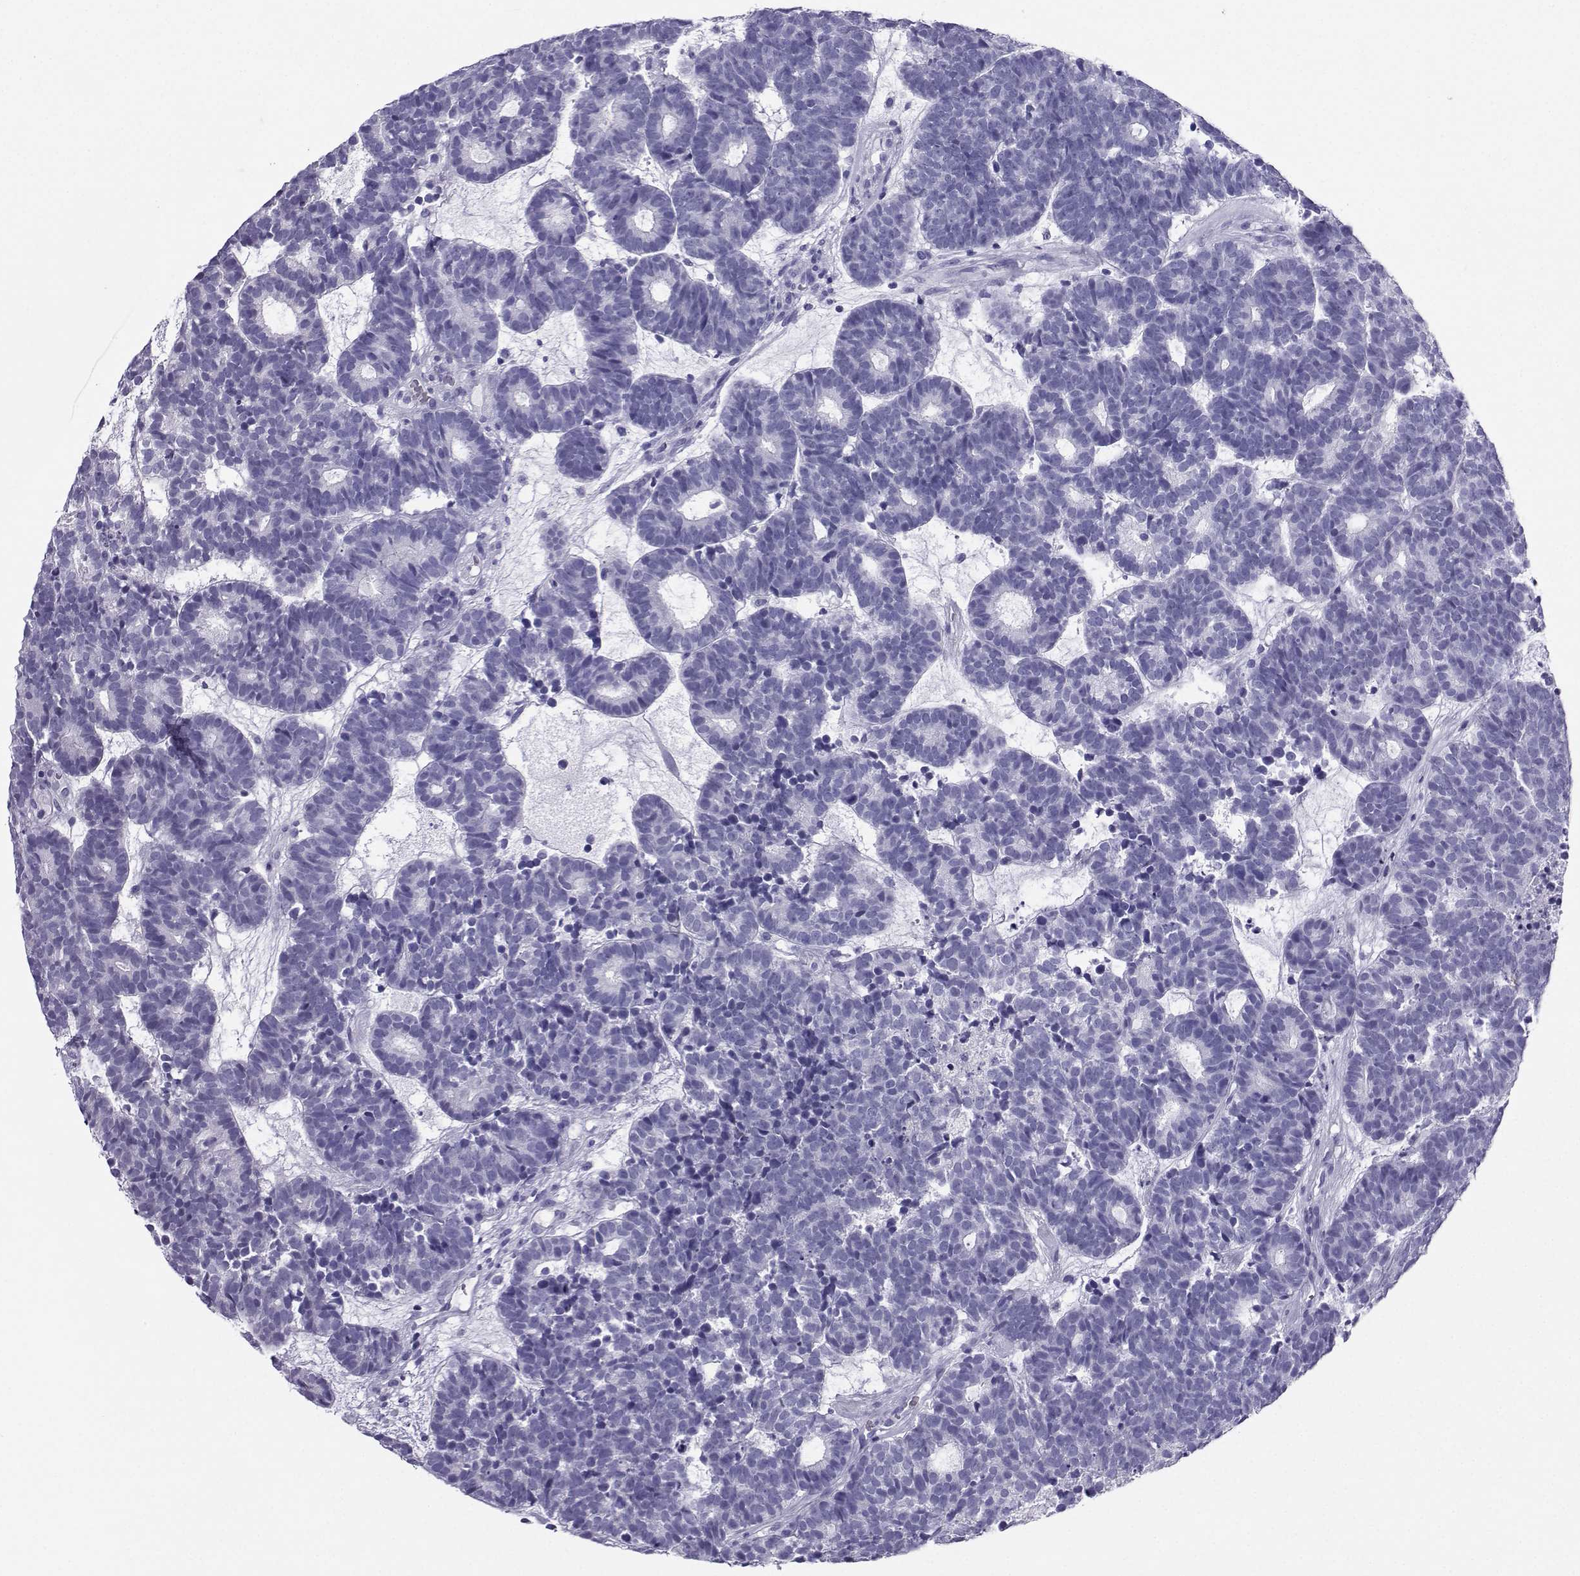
{"staining": {"intensity": "negative", "quantity": "none", "location": "none"}, "tissue": "head and neck cancer", "cell_type": "Tumor cells", "image_type": "cancer", "snomed": [{"axis": "morphology", "description": "Adenocarcinoma, NOS"}, {"axis": "topography", "description": "Head-Neck"}], "caption": "High power microscopy photomicrograph of an immunohistochemistry photomicrograph of adenocarcinoma (head and neck), revealing no significant staining in tumor cells.", "gene": "CD109", "patient": {"sex": "female", "age": 81}}